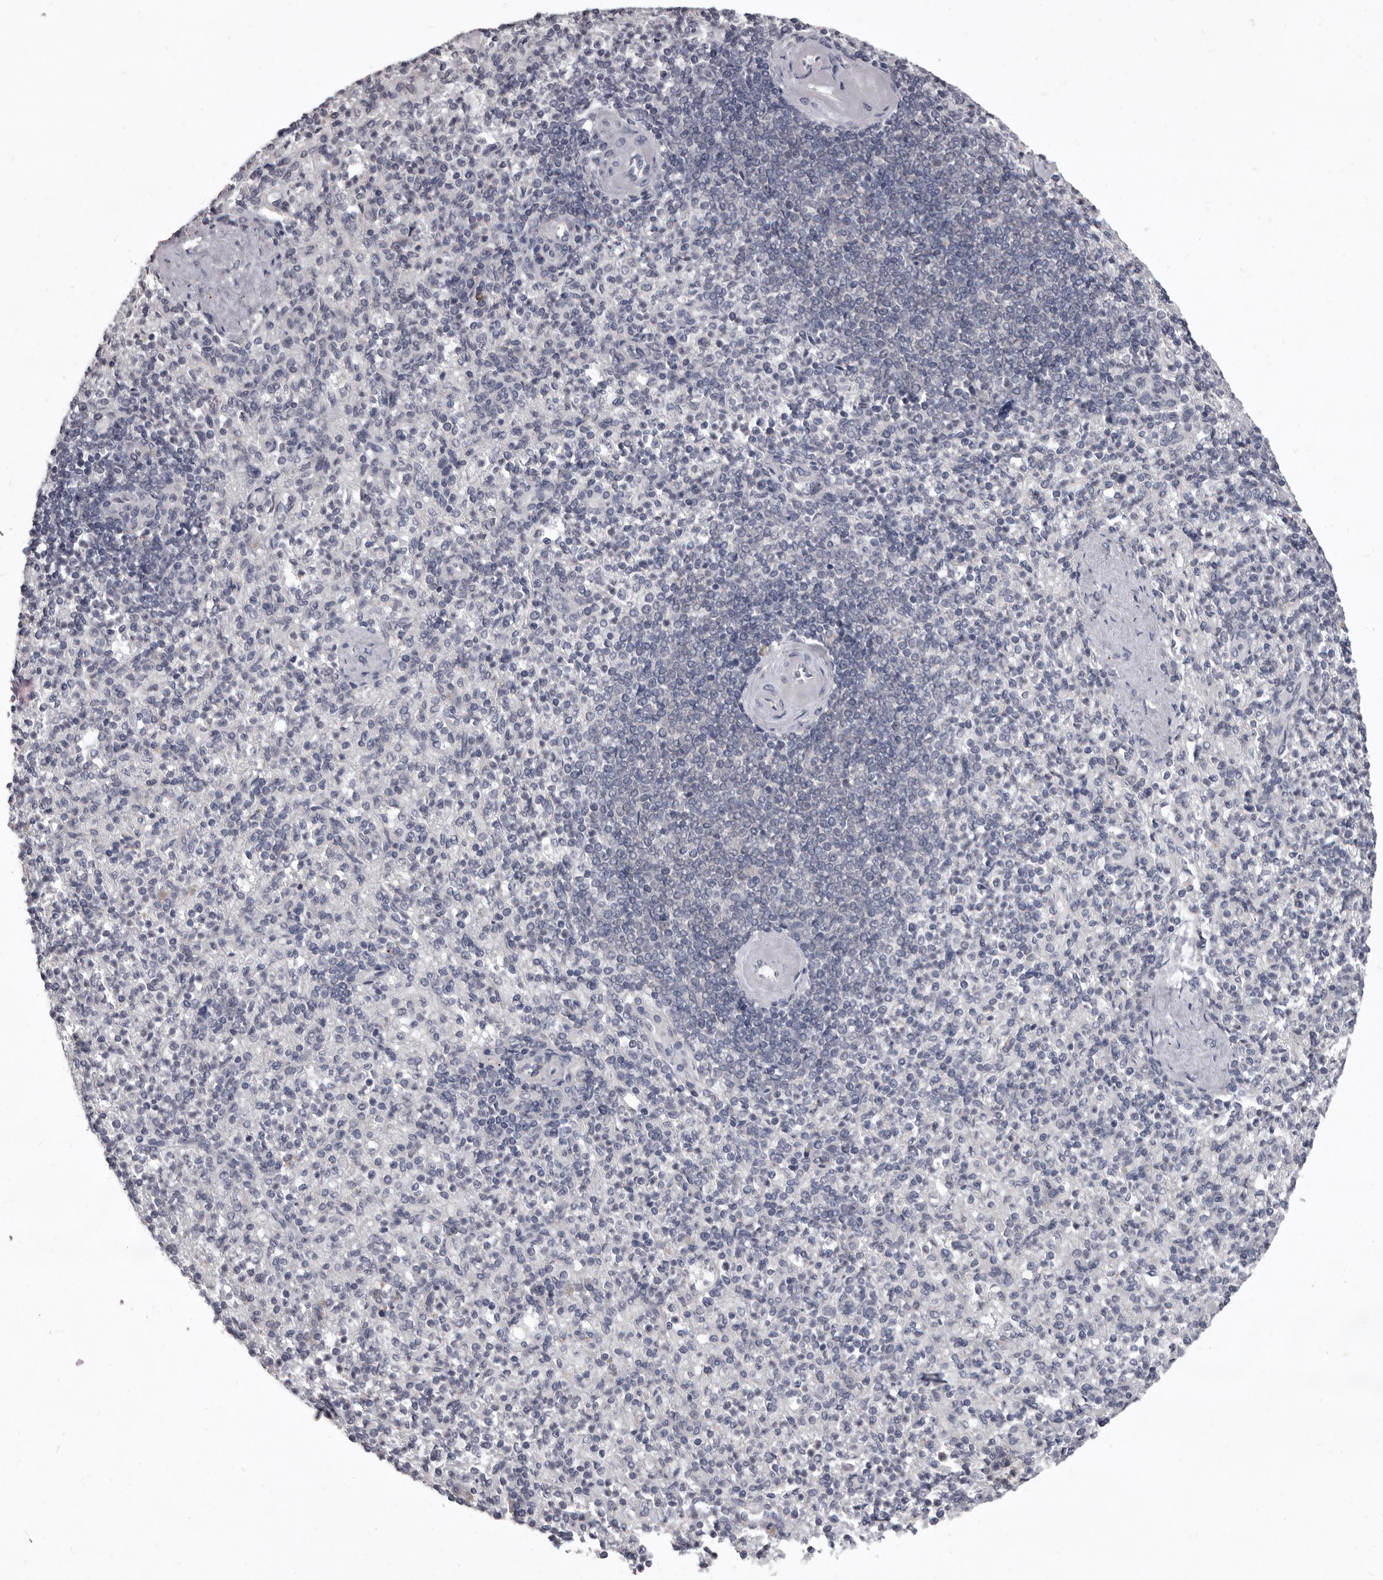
{"staining": {"intensity": "negative", "quantity": "none", "location": "none"}, "tissue": "spleen", "cell_type": "Cells in red pulp", "image_type": "normal", "snomed": [{"axis": "morphology", "description": "Normal tissue, NOS"}, {"axis": "topography", "description": "Spleen"}], "caption": "Cells in red pulp are negative for brown protein staining in unremarkable spleen. The staining is performed using DAB (3,3'-diaminobenzidine) brown chromogen with nuclei counter-stained in using hematoxylin.", "gene": "SULT1E1", "patient": {"sex": "female", "age": 74}}